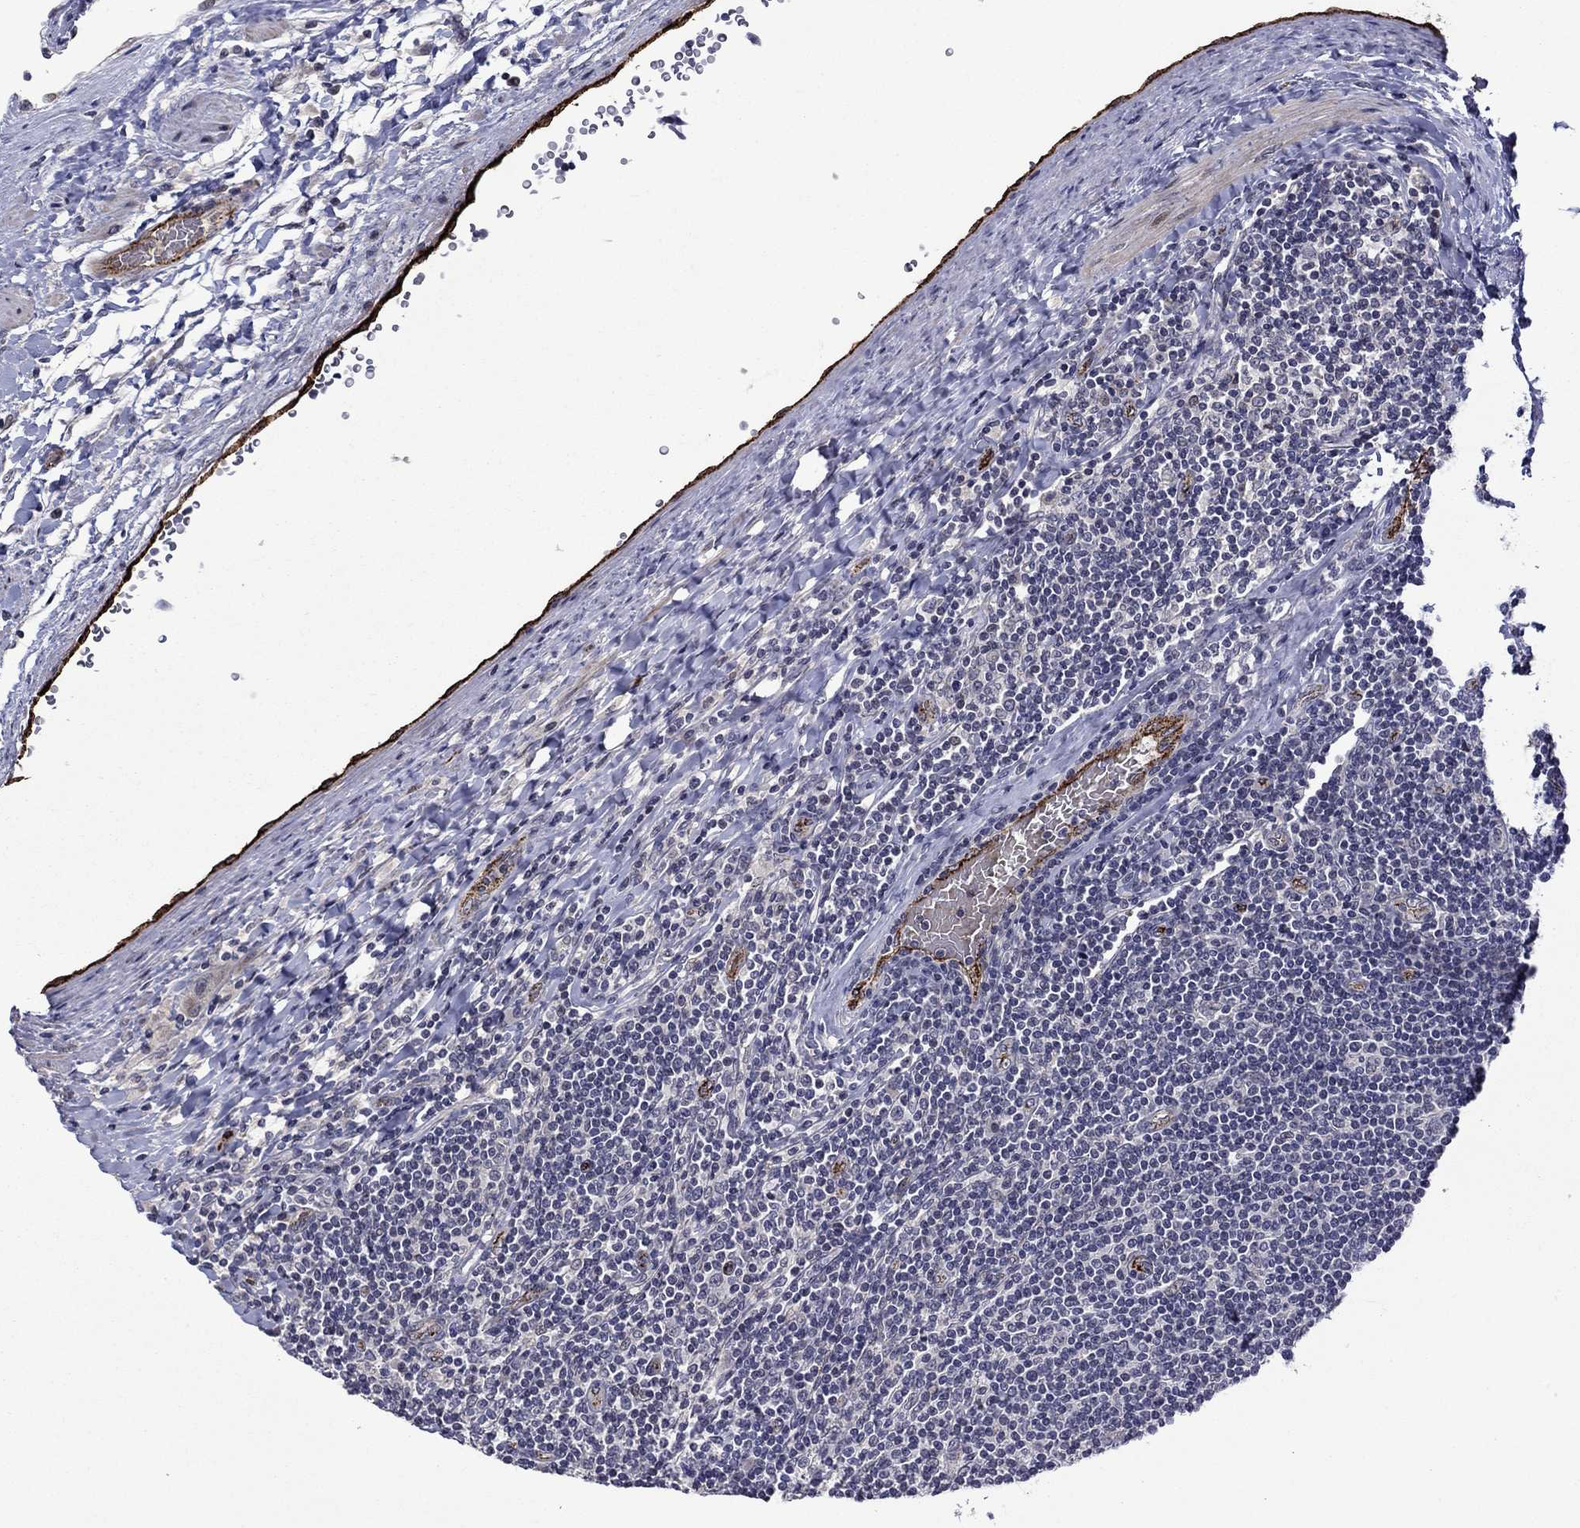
{"staining": {"intensity": "negative", "quantity": "none", "location": "none"}, "tissue": "lymphoma", "cell_type": "Tumor cells", "image_type": "cancer", "snomed": [{"axis": "morphology", "description": "Hodgkin's disease, NOS"}, {"axis": "topography", "description": "Lymph node"}], "caption": "High power microscopy micrograph of an immunohistochemistry histopathology image of Hodgkin's disease, revealing no significant staining in tumor cells. The staining is performed using DAB (3,3'-diaminobenzidine) brown chromogen with nuclei counter-stained in using hematoxylin.", "gene": "SLITRK1", "patient": {"sex": "male", "age": 40}}